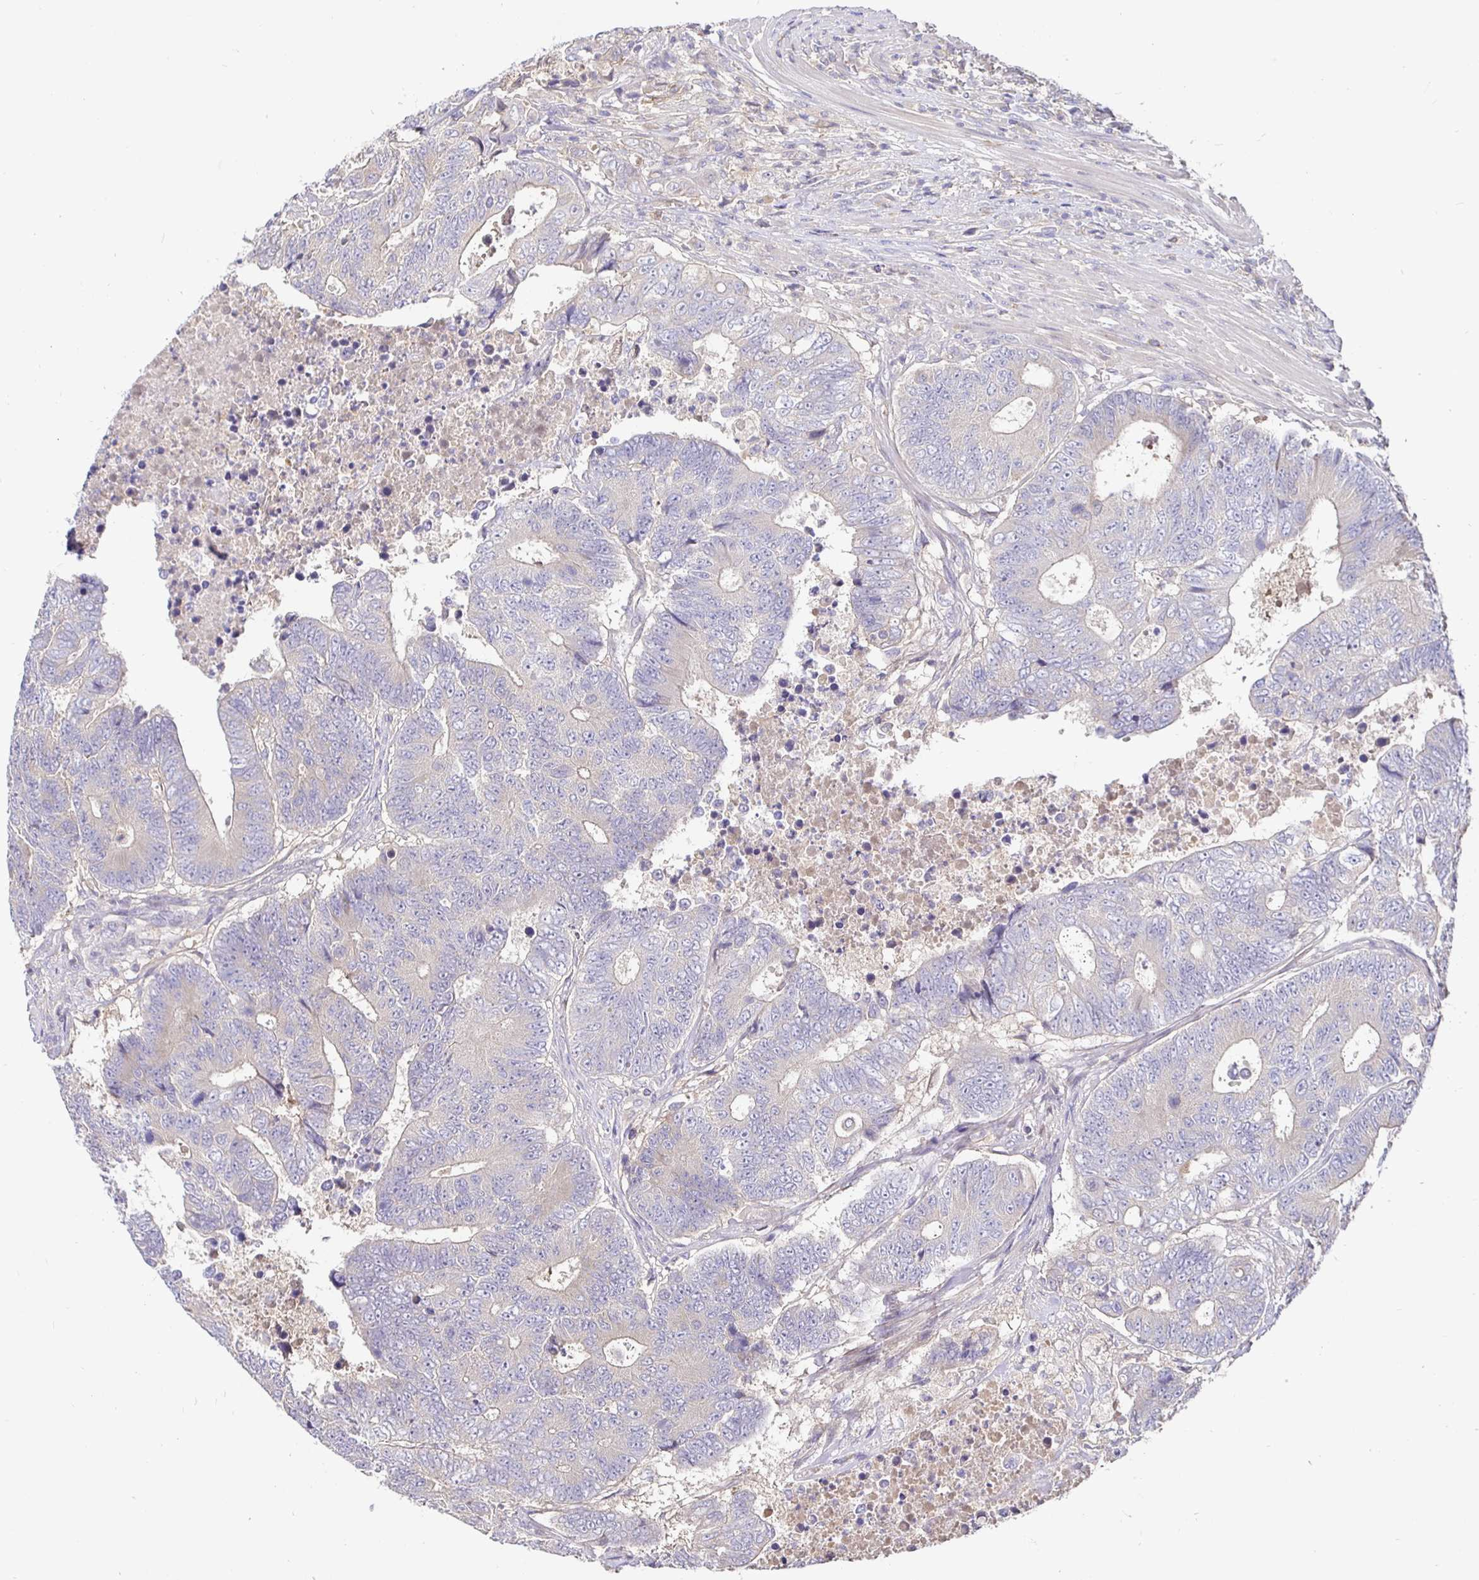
{"staining": {"intensity": "negative", "quantity": "none", "location": "none"}, "tissue": "colorectal cancer", "cell_type": "Tumor cells", "image_type": "cancer", "snomed": [{"axis": "morphology", "description": "Adenocarcinoma, NOS"}, {"axis": "topography", "description": "Colon"}], "caption": "There is no significant staining in tumor cells of adenocarcinoma (colorectal).", "gene": "KIF21A", "patient": {"sex": "female", "age": 48}}